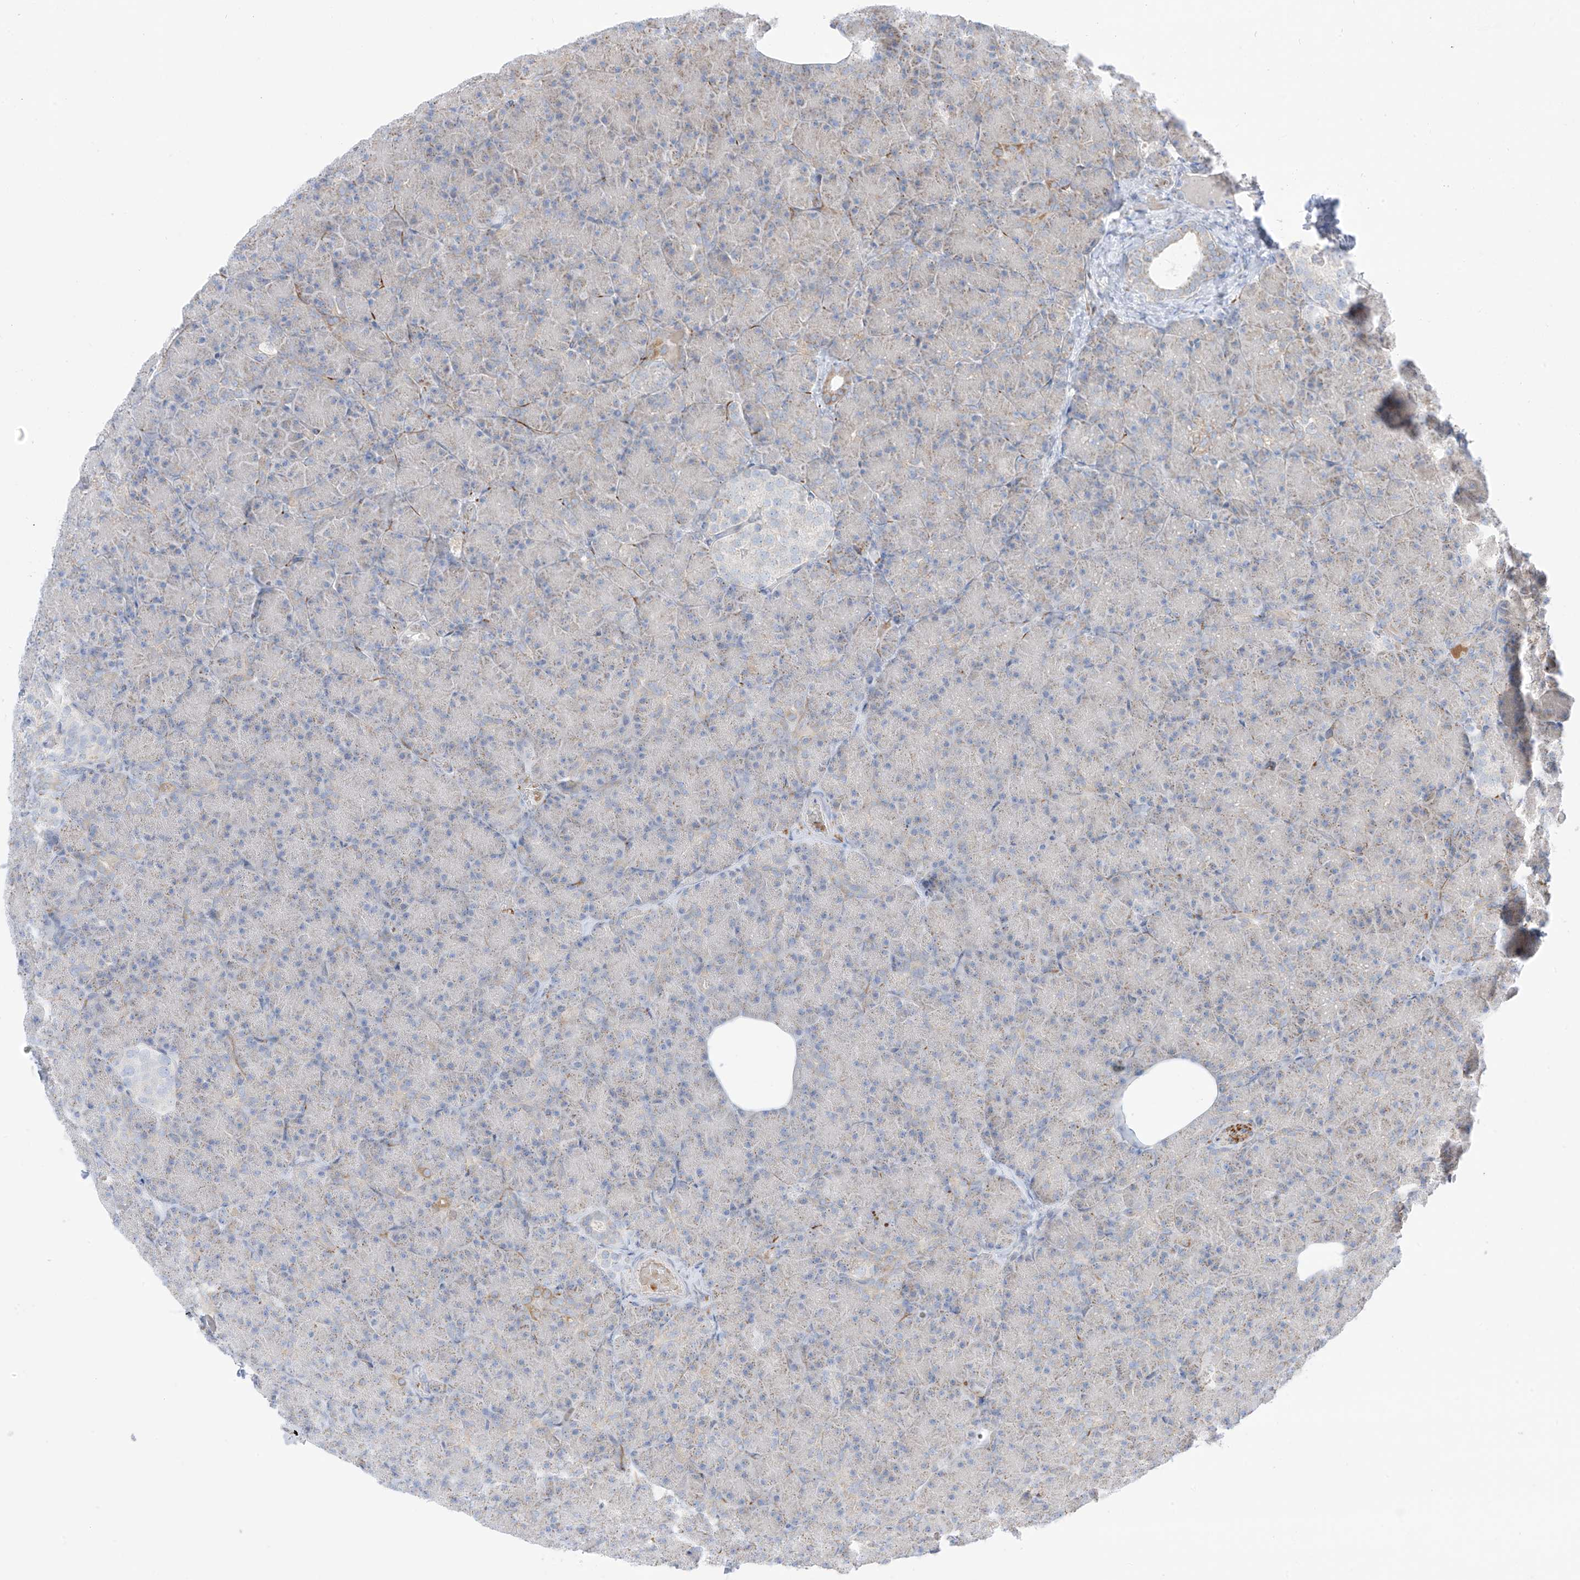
{"staining": {"intensity": "weak", "quantity": "<25%", "location": "cytoplasmic/membranous"}, "tissue": "pancreas", "cell_type": "Exocrine glandular cells", "image_type": "normal", "snomed": [{"axis": "morphology", "description": "Normal tissue, NOS"}, {"axis": "topography", "description": "Pancreas"}], "caption": "DAB (3,3'-diaminobenzidine) immunohistochemical staining of benign human pancreas demonstrates no significant expression in exocrine glandular cells.", "gene": "ARHGEF40", "patient": {"sex": "female", "age": 43}}